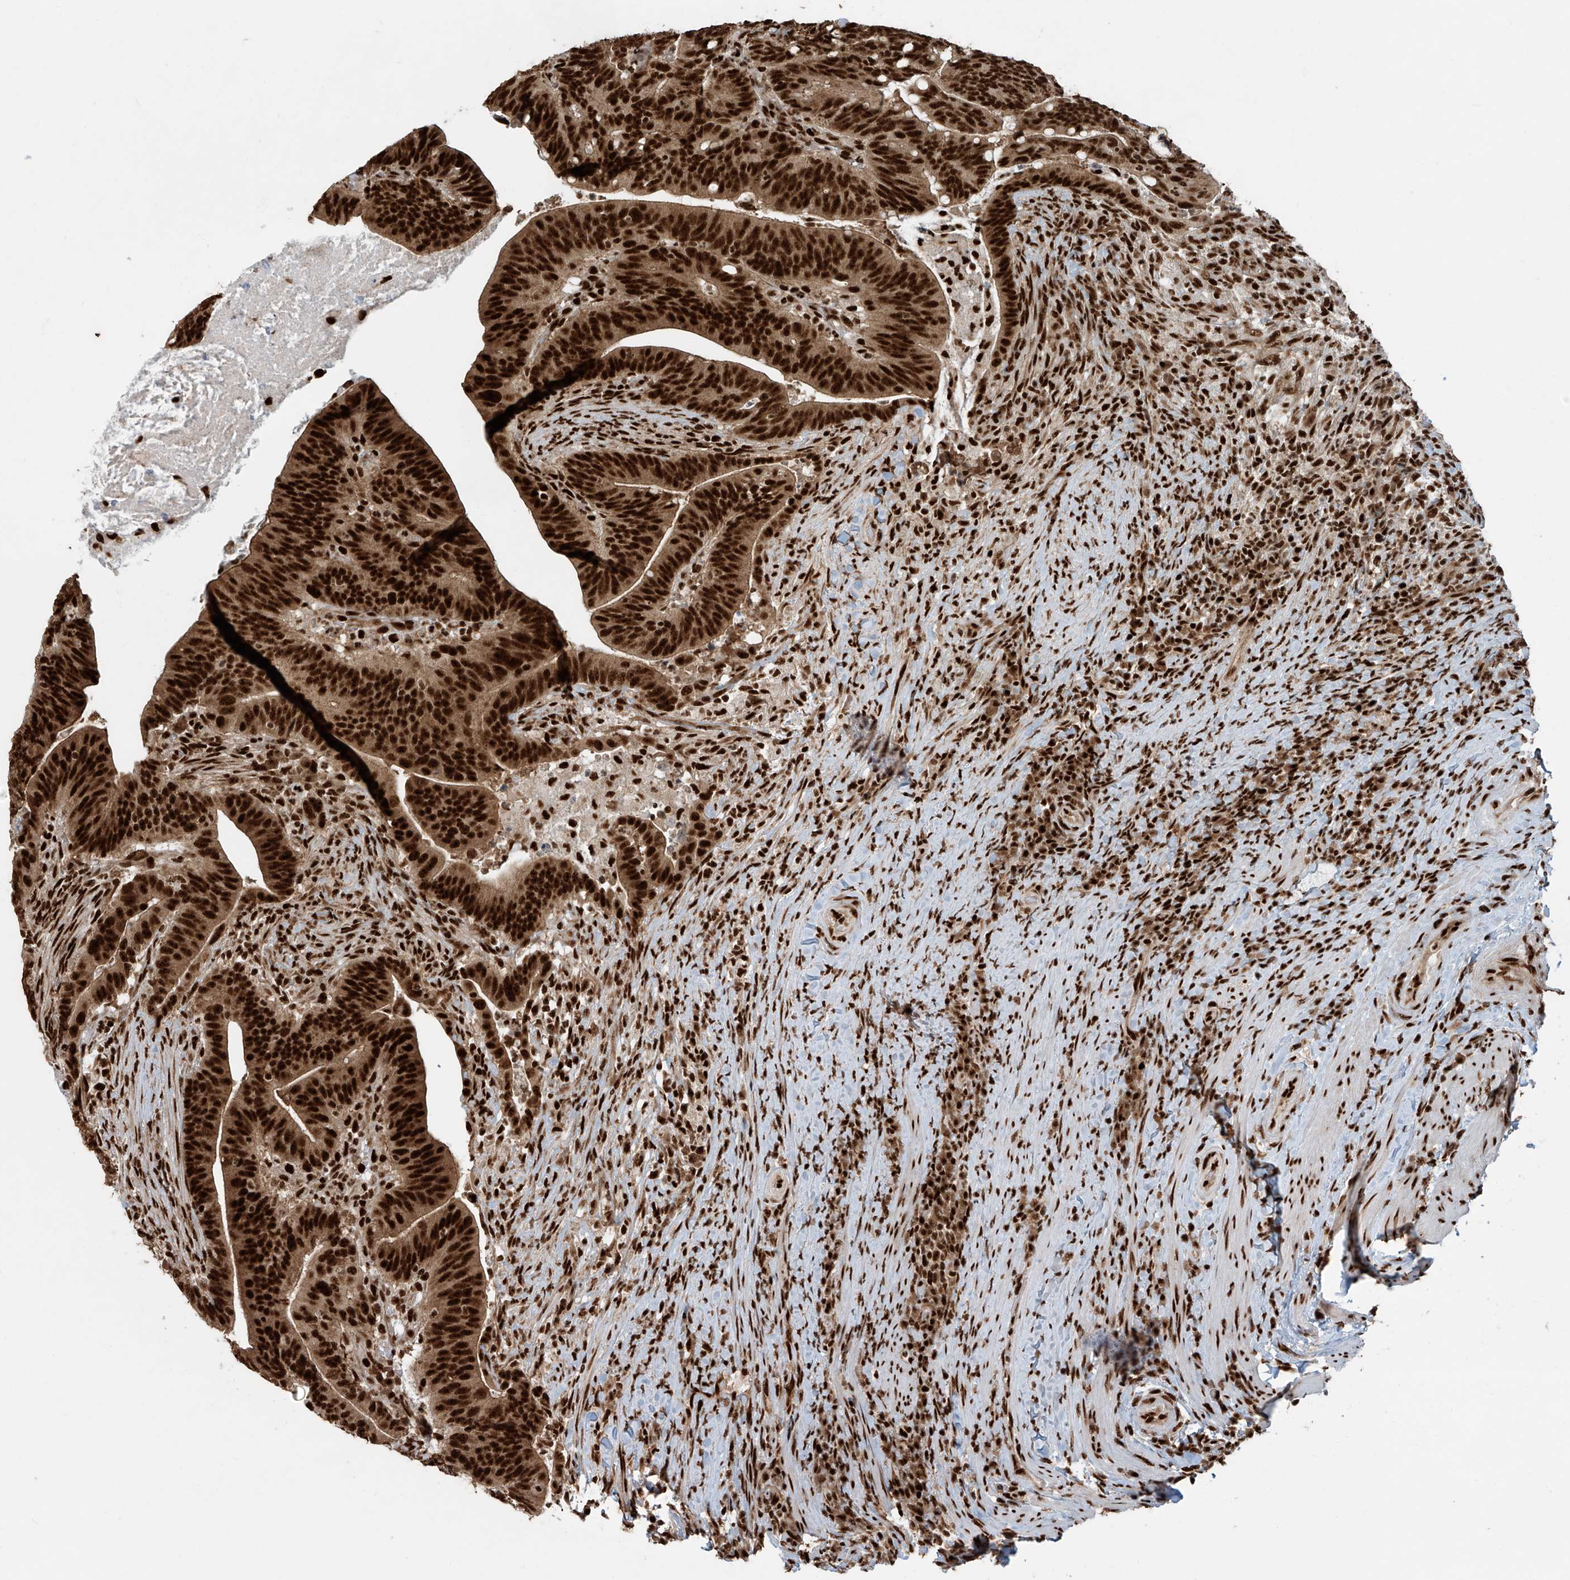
{"staining": {"intensity": "strong", "quantity": ">75%", "location": "nuclear"}, "tissue": "colorectal cancer", "cell_type": "Tumor cells", "image_type": "cancer", "snomed": [{"axis": "morphology", "description": "Adenocarcinoma, NOS"}, {"axis": "topography", "description": "Colon"}], "caption": "Strong nuclear protein positivity is identified in approximately >75% of tumor cells in adenocarcinoma (colorectal).", "gene": "FAM193B", "patient": {"sex": "female", "age": 66}}